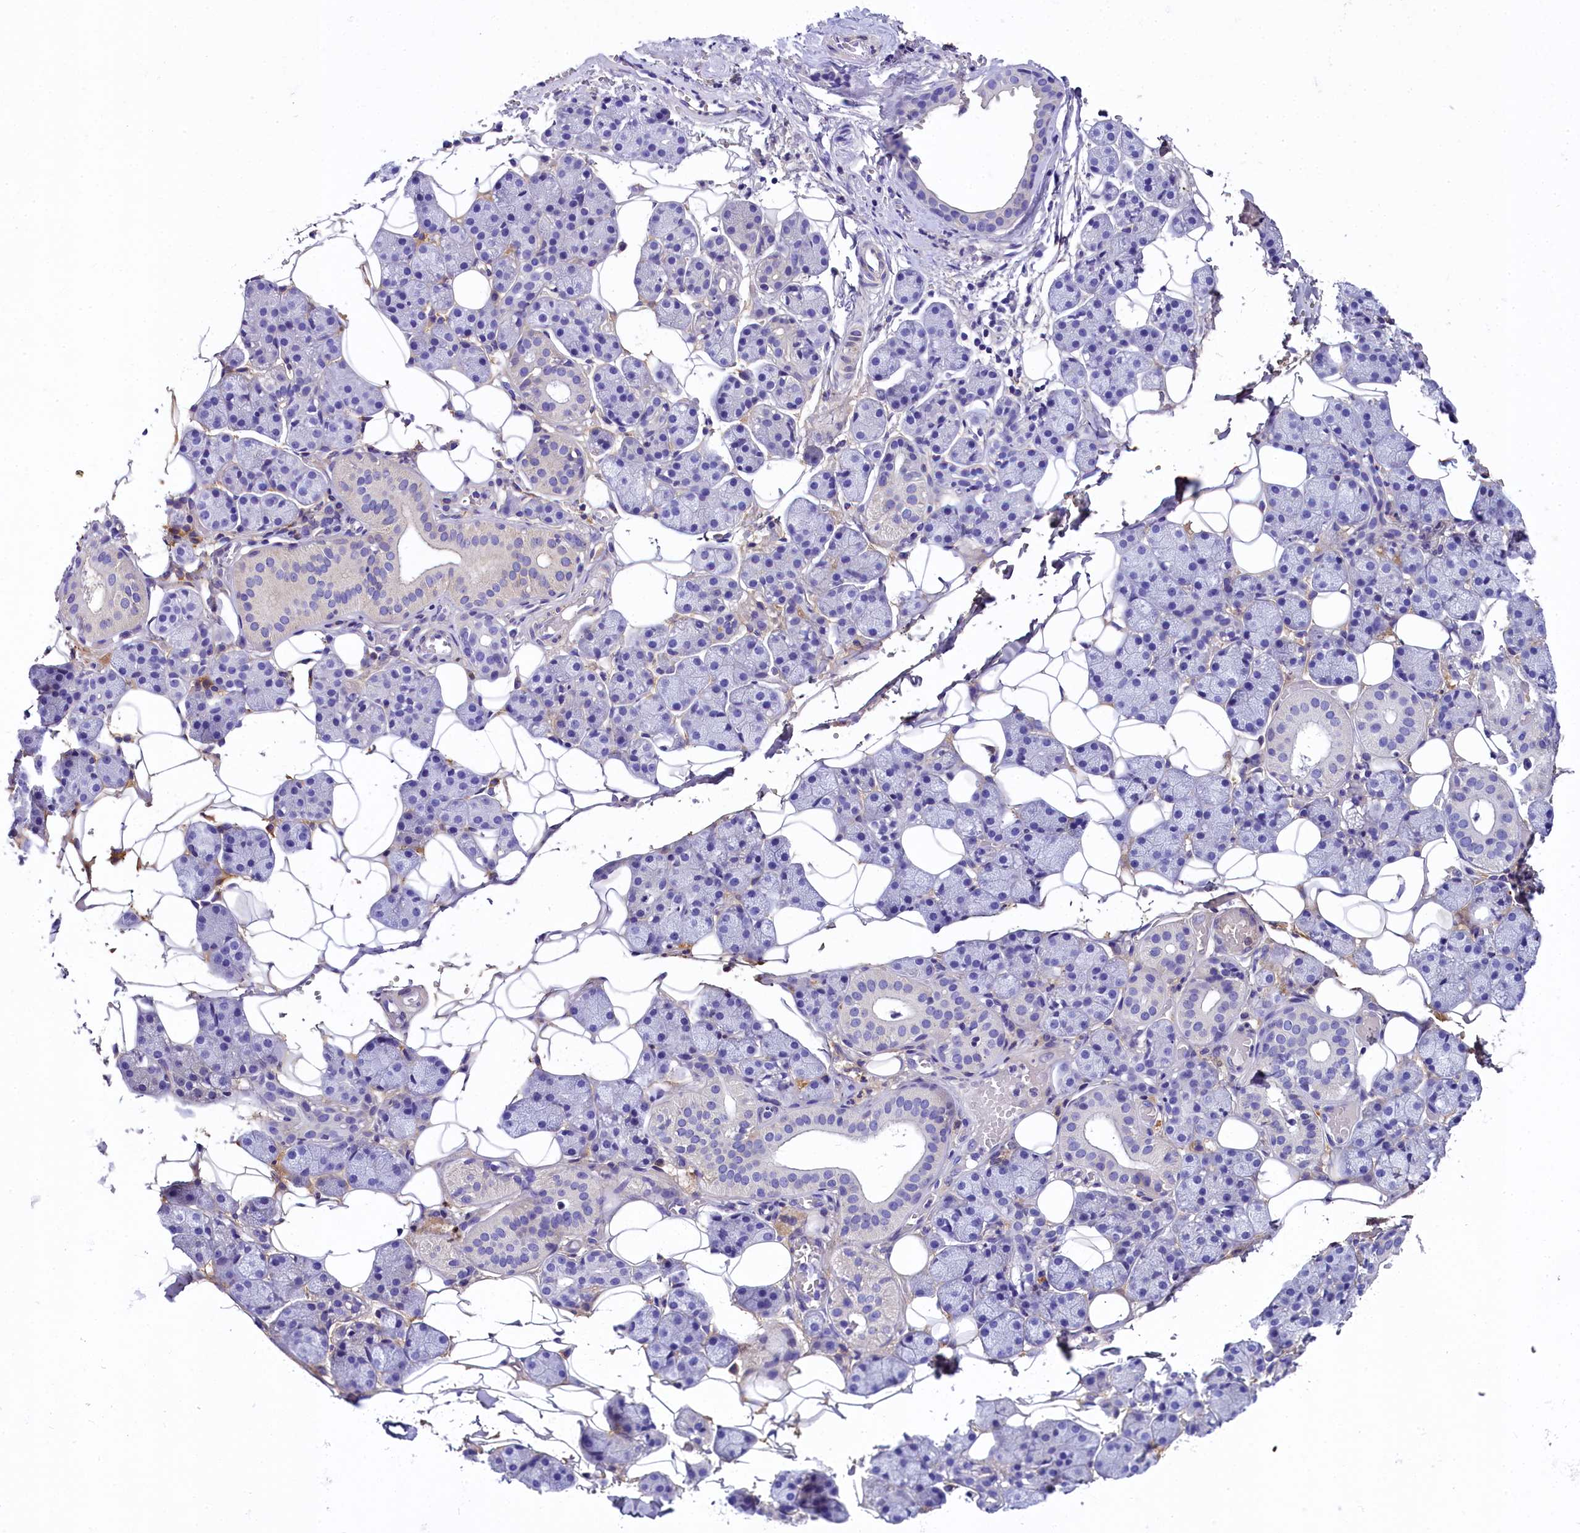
{"staining": {"intensity": "negative", "quantity": "none", "location": "none"}, "tissue": "salivary gland", "cell_type": "Glandular cells", "image_type": "normal", "snomed": [{"axis": "morphology", "description": "Normal tissue, NOS"}, {"axis": "topography", "description": "Salivary gland"}], "caption": "Immunohistochemistry histopathology image of normal salivary gland stained for a protein (brown), which reveals no expression in glandular cells. (Stains: DAB IHC with hematoxylin counter stain, Microscopy: brightfield microscopy at high magnification).", "gene": "SOD3", "patient": {"sex": "female", "age": 33}}